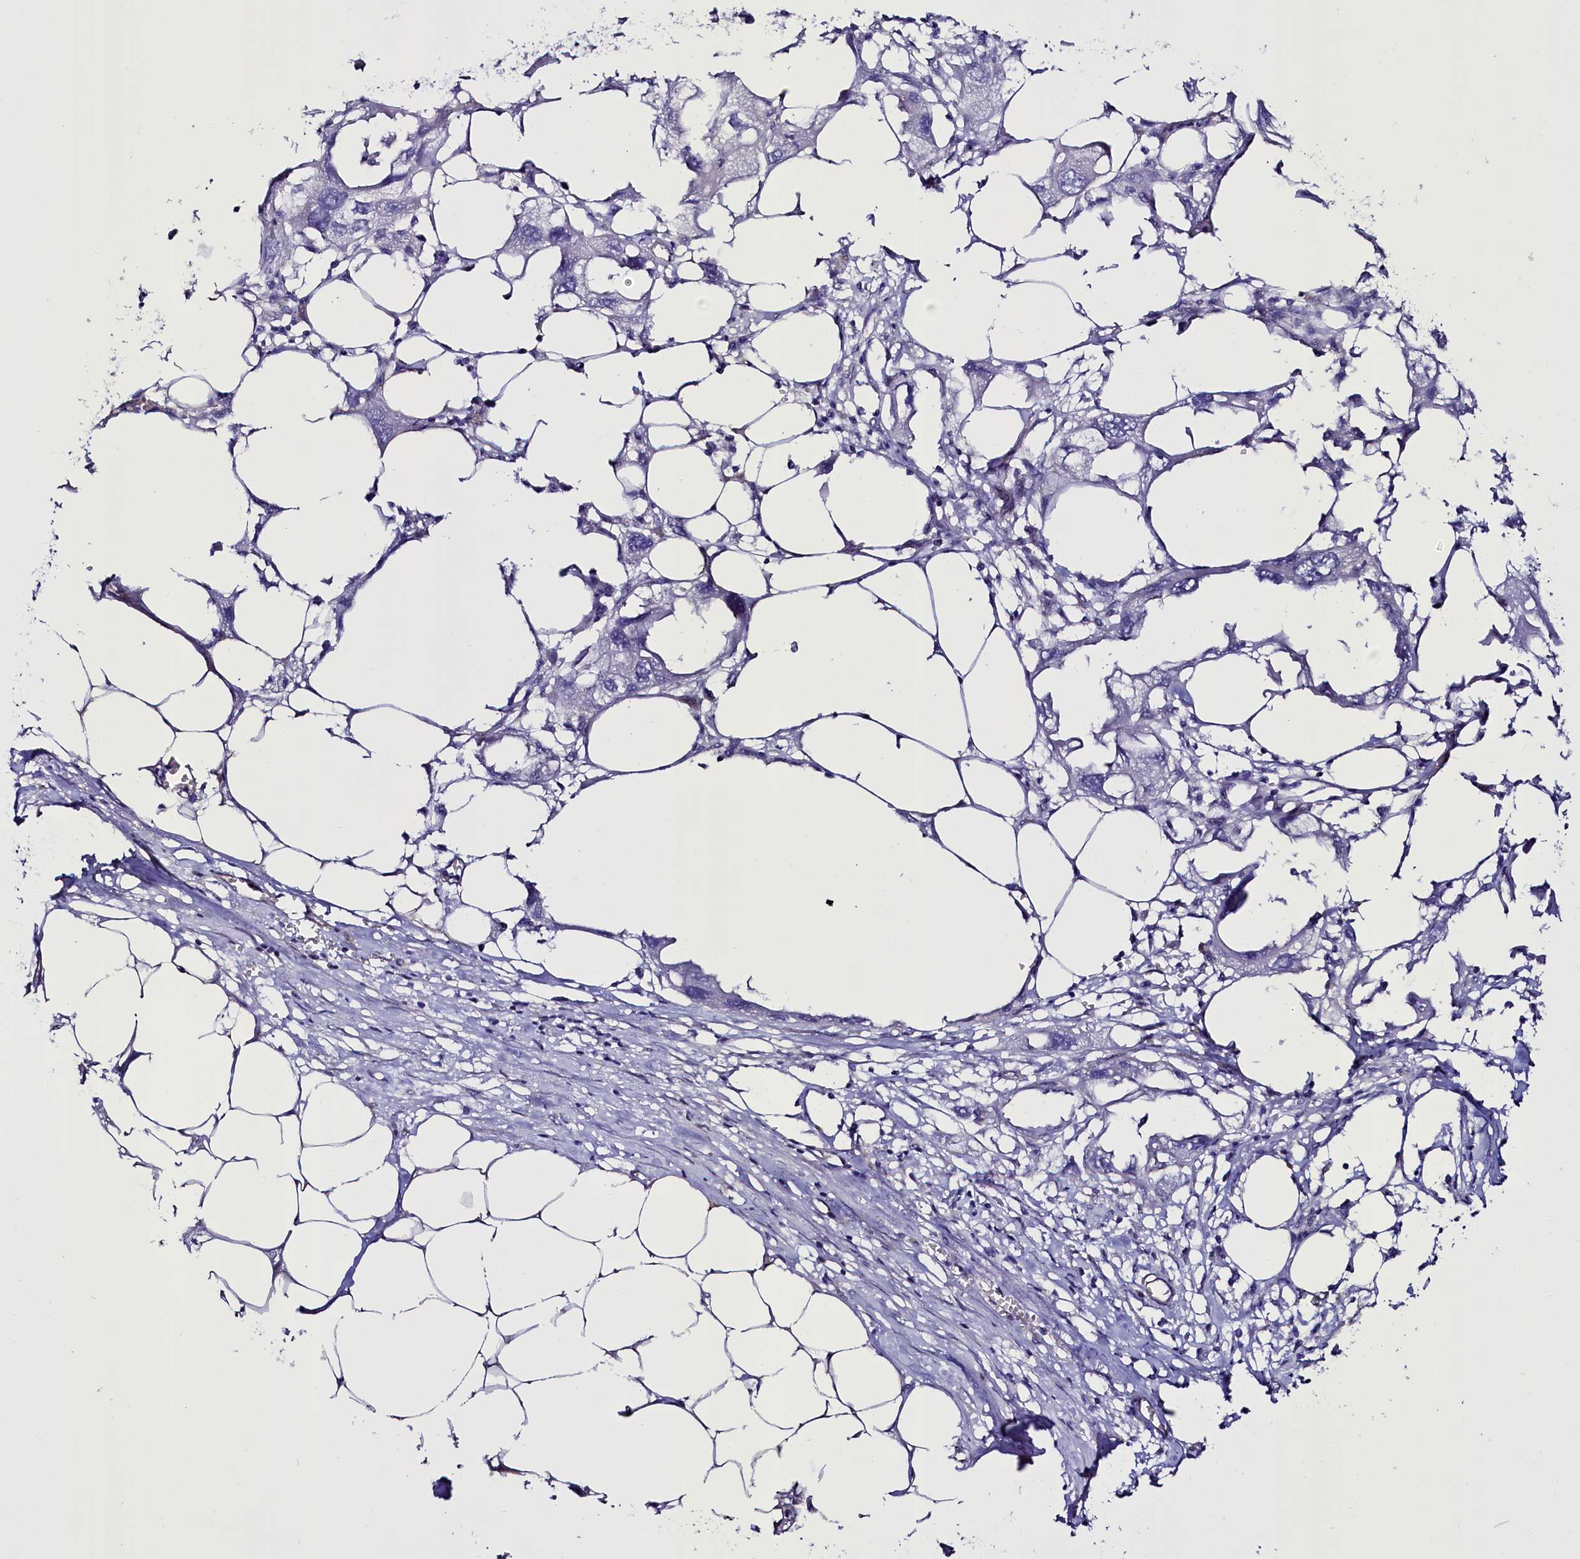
{"staining": {"intensity": "negative", "quantity": "none", "location": "none"}, "tissue": "endometrial cancer", "cell_type": "Tumor cells", "image_type": "cancer", "snomed": [{"axis": "morphology", "description": "Adenocarcinoma, NOS"}, {"axis": "morphology", "description": "Adenocarcinoma, metastatic, NOS"}, {"axis": "topography", "description": "Adipose tissue"}, {"axis": "topography", "description": "Endometrium"}], "caption": "A high-resolution photomicrograph shows immunohistochemistry staining of endometrial cancer (metastatic adenocarcinoma), which exhibits no significant expression in tumor cells. (DAB (3,3'-diaminobenzidine) immunohistochemistry, high magnification).", "gene": "STXBP1", "patient": {"sex": "female", "age": 67}}